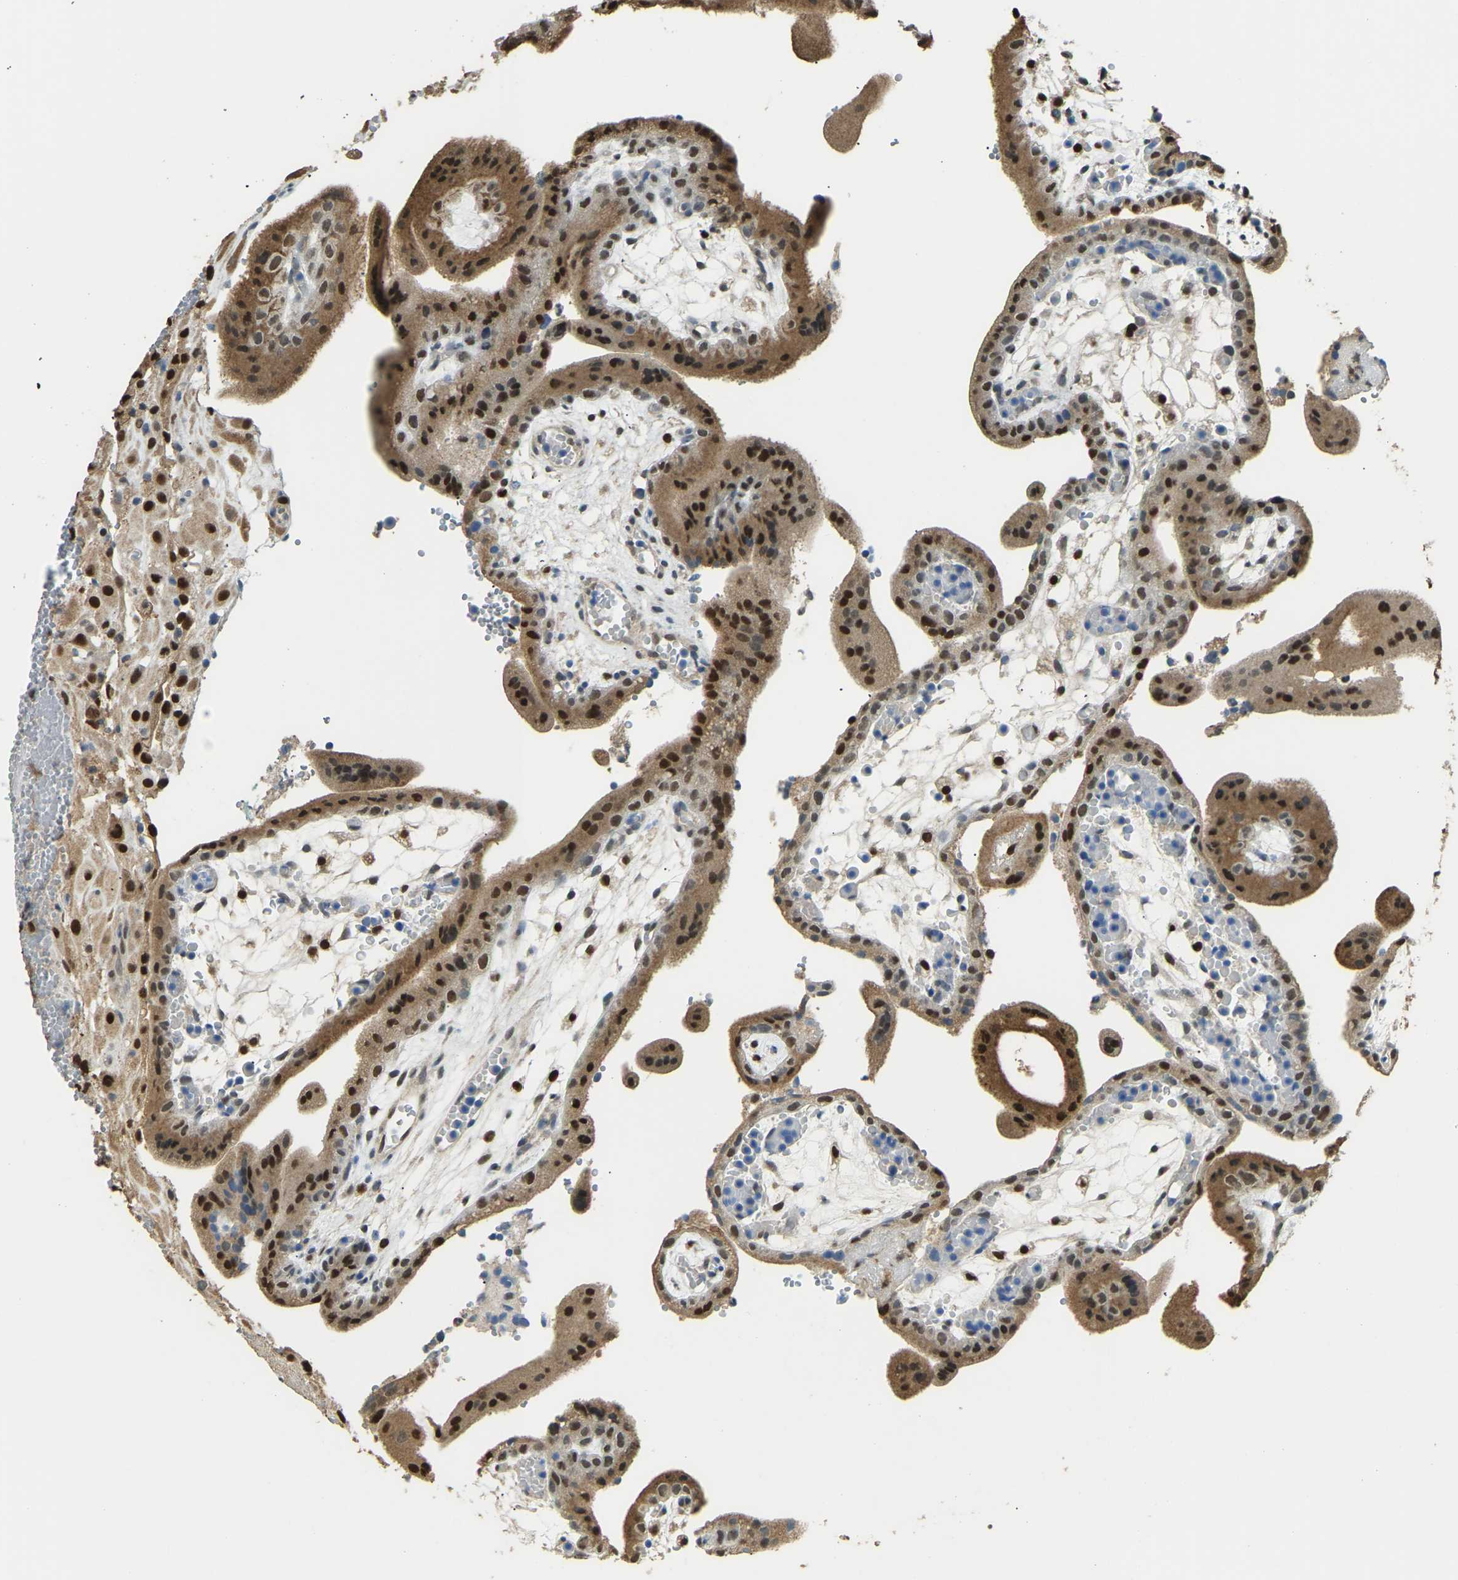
{"staining": {"intensity": "strong", "quantity": ">75%", "location": "cytoplasmic/membranous,nuclear"}, "tissue": "placenta", "cell_type": "Decidual cells", "image_type": "normal", "snomed": [{"axis": "morphology", "description": "Normal tissue, NOS"}, {"axis": "topography", "description": "Placenta"}], "caption": "This is a histology image of immunohistochemistry (IHC) staining of benign placenta, which shows strong expression in the cytoplasmic/membranous,nuclear of decidual cells.", "gene": "NANS", "patient": {"sex": "female", "age": 18}}